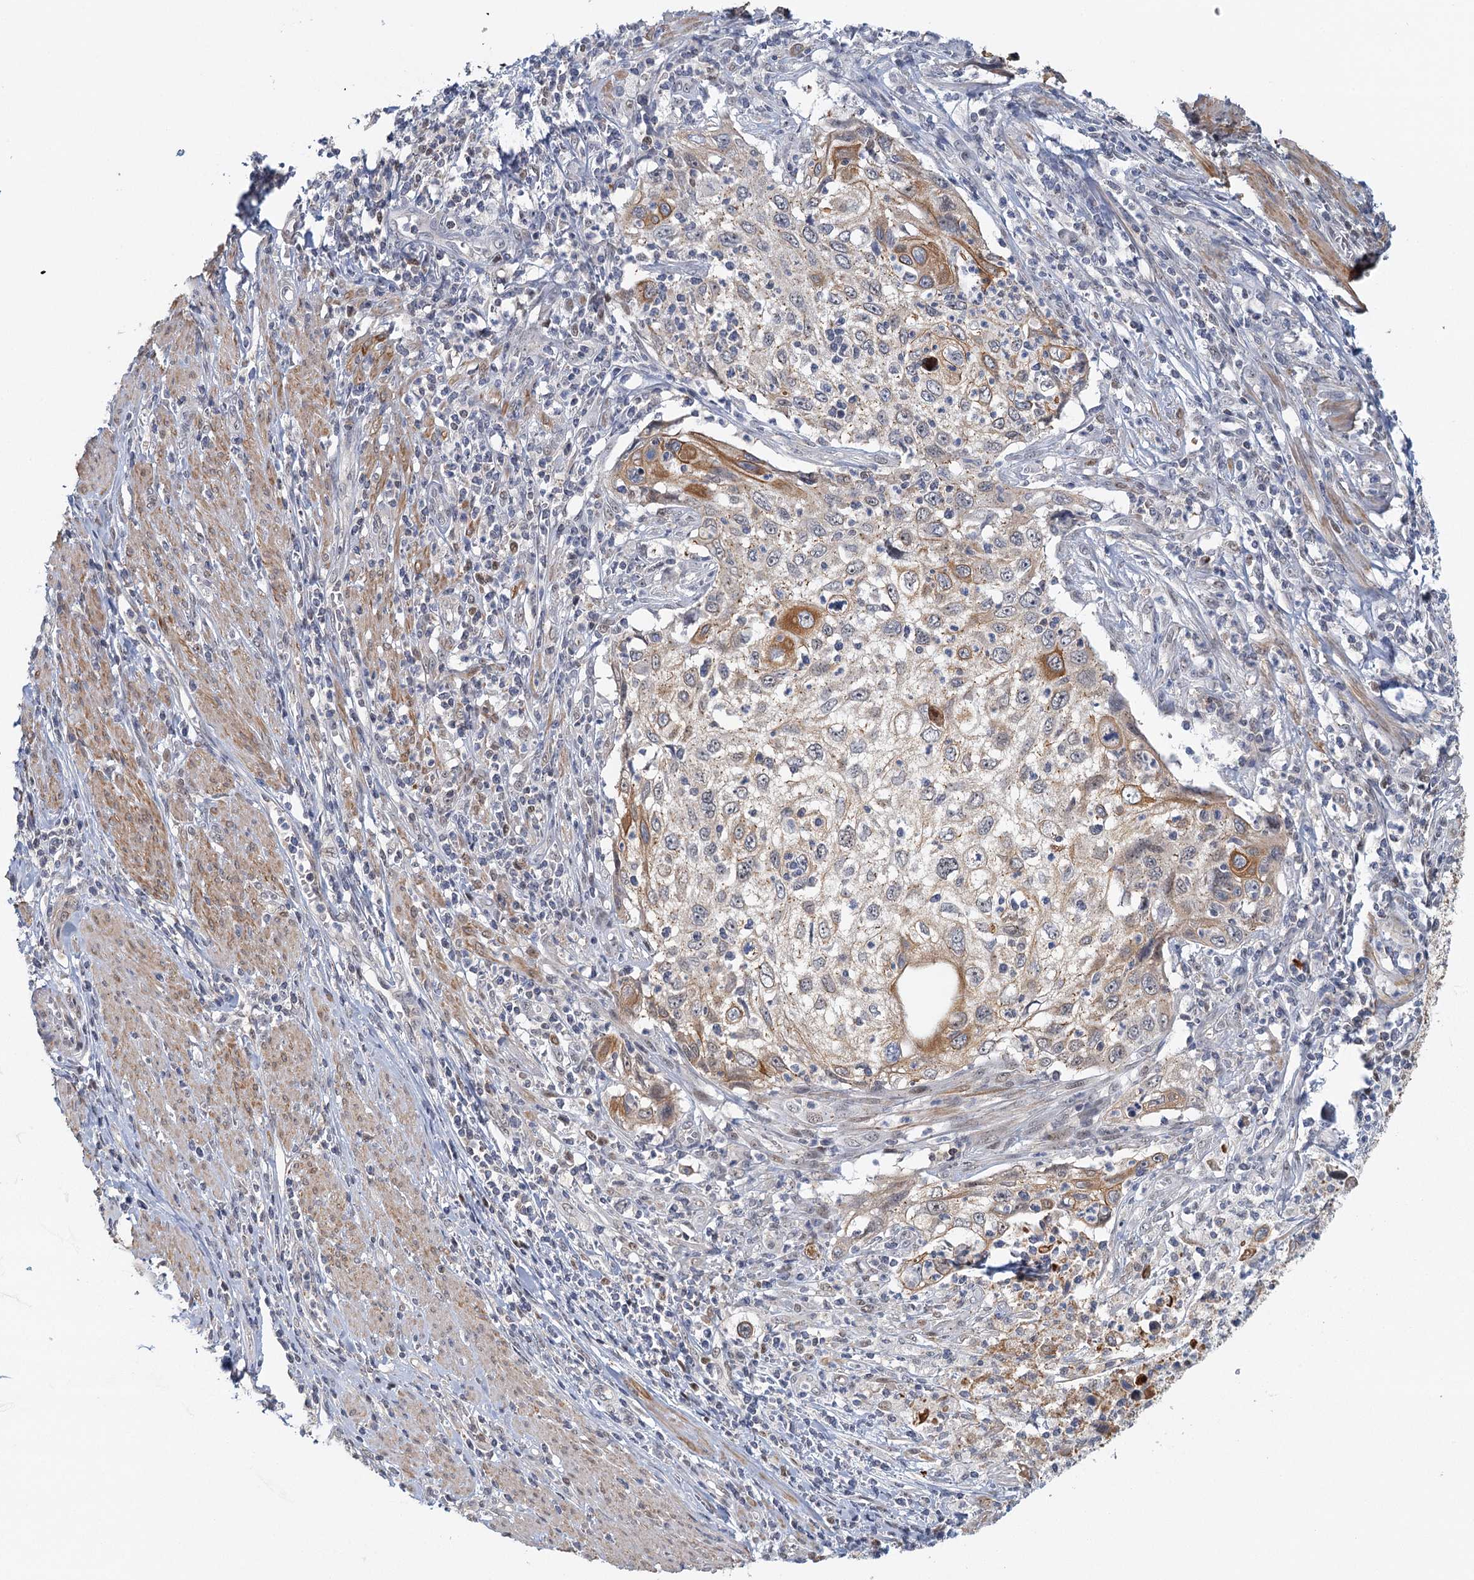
{"staining": {"intensity": "moderate", "quantity": "<25%", "location": "cytoplasmic/membranous"}, "tissue": "cervical cancer", "cell_type": "Tumor cells", "image_type": "cancer", "snomed": [{"axis": "morphology", "description": "Squamous cell carcinoma, NOS"}, {"axis": "topography", "description": "Cervix"}], "caption": "Cervical cancer (squamous cell carcinoma) tissue demonstrates moderate cytoplasmic/membranous positivity in about <25% of tumor cells", "gene": "GPATCH11", "patient": {"sex": "female", "age": 70}}